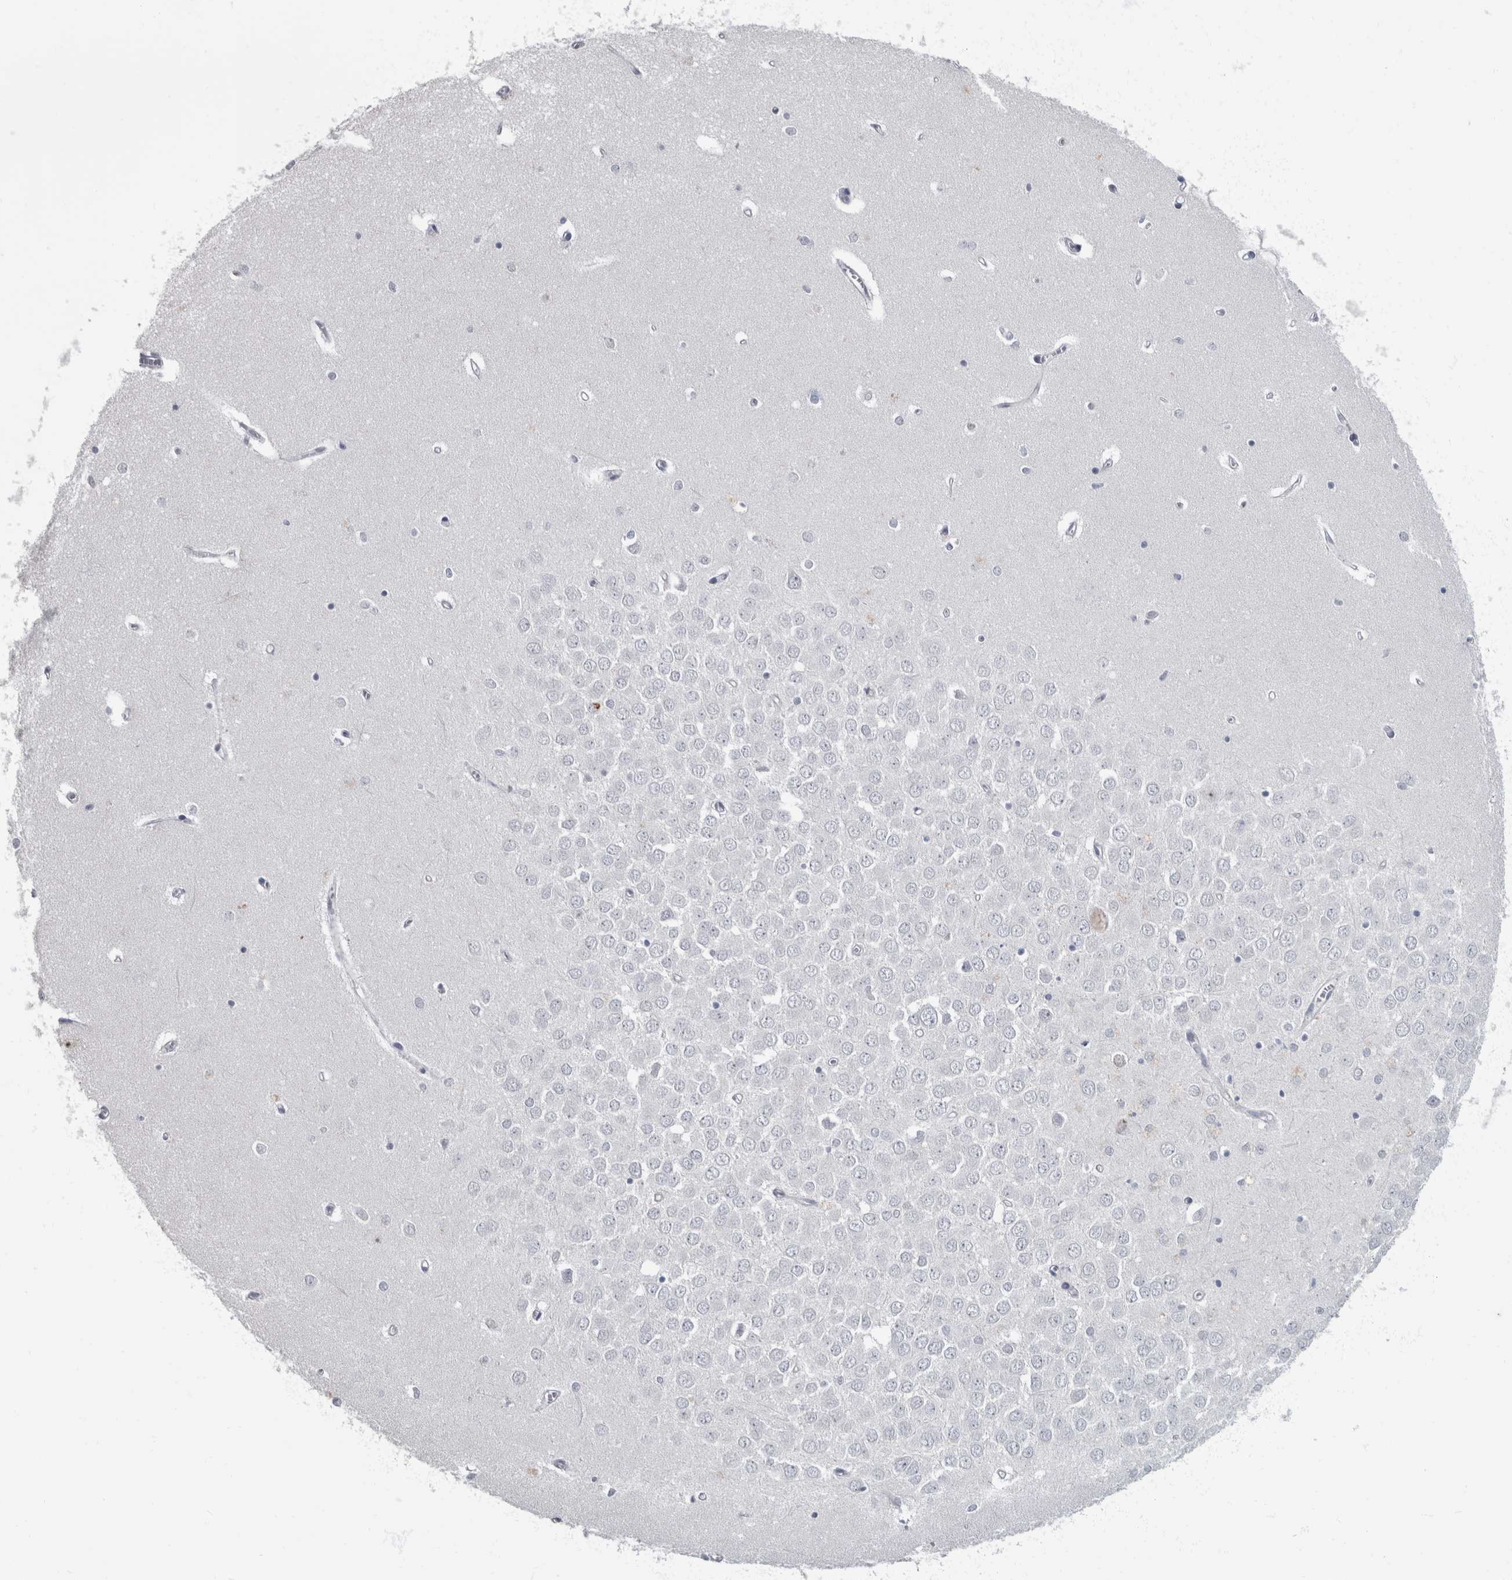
{"staining": {"intensity": "negative", "quantity": "none", "location": "none"}, "tissue": "hippocampus", "cell_type": "Glial cells", "image_type": "normal", "snomed": [{"axis": "morphology", "description": "Normal tissue, NOS"}, {"axis": "topography", "description": "Hippocampus"}], "caption": "Immunohistochemistry image of normal hippocampus: human hippocampus stained with DAB (3,3'-diaminobenzidine) reveals no significant protein staining in glial cells.", "gene": "DSG2", "patient": {"sex": "male", "age": 70}}